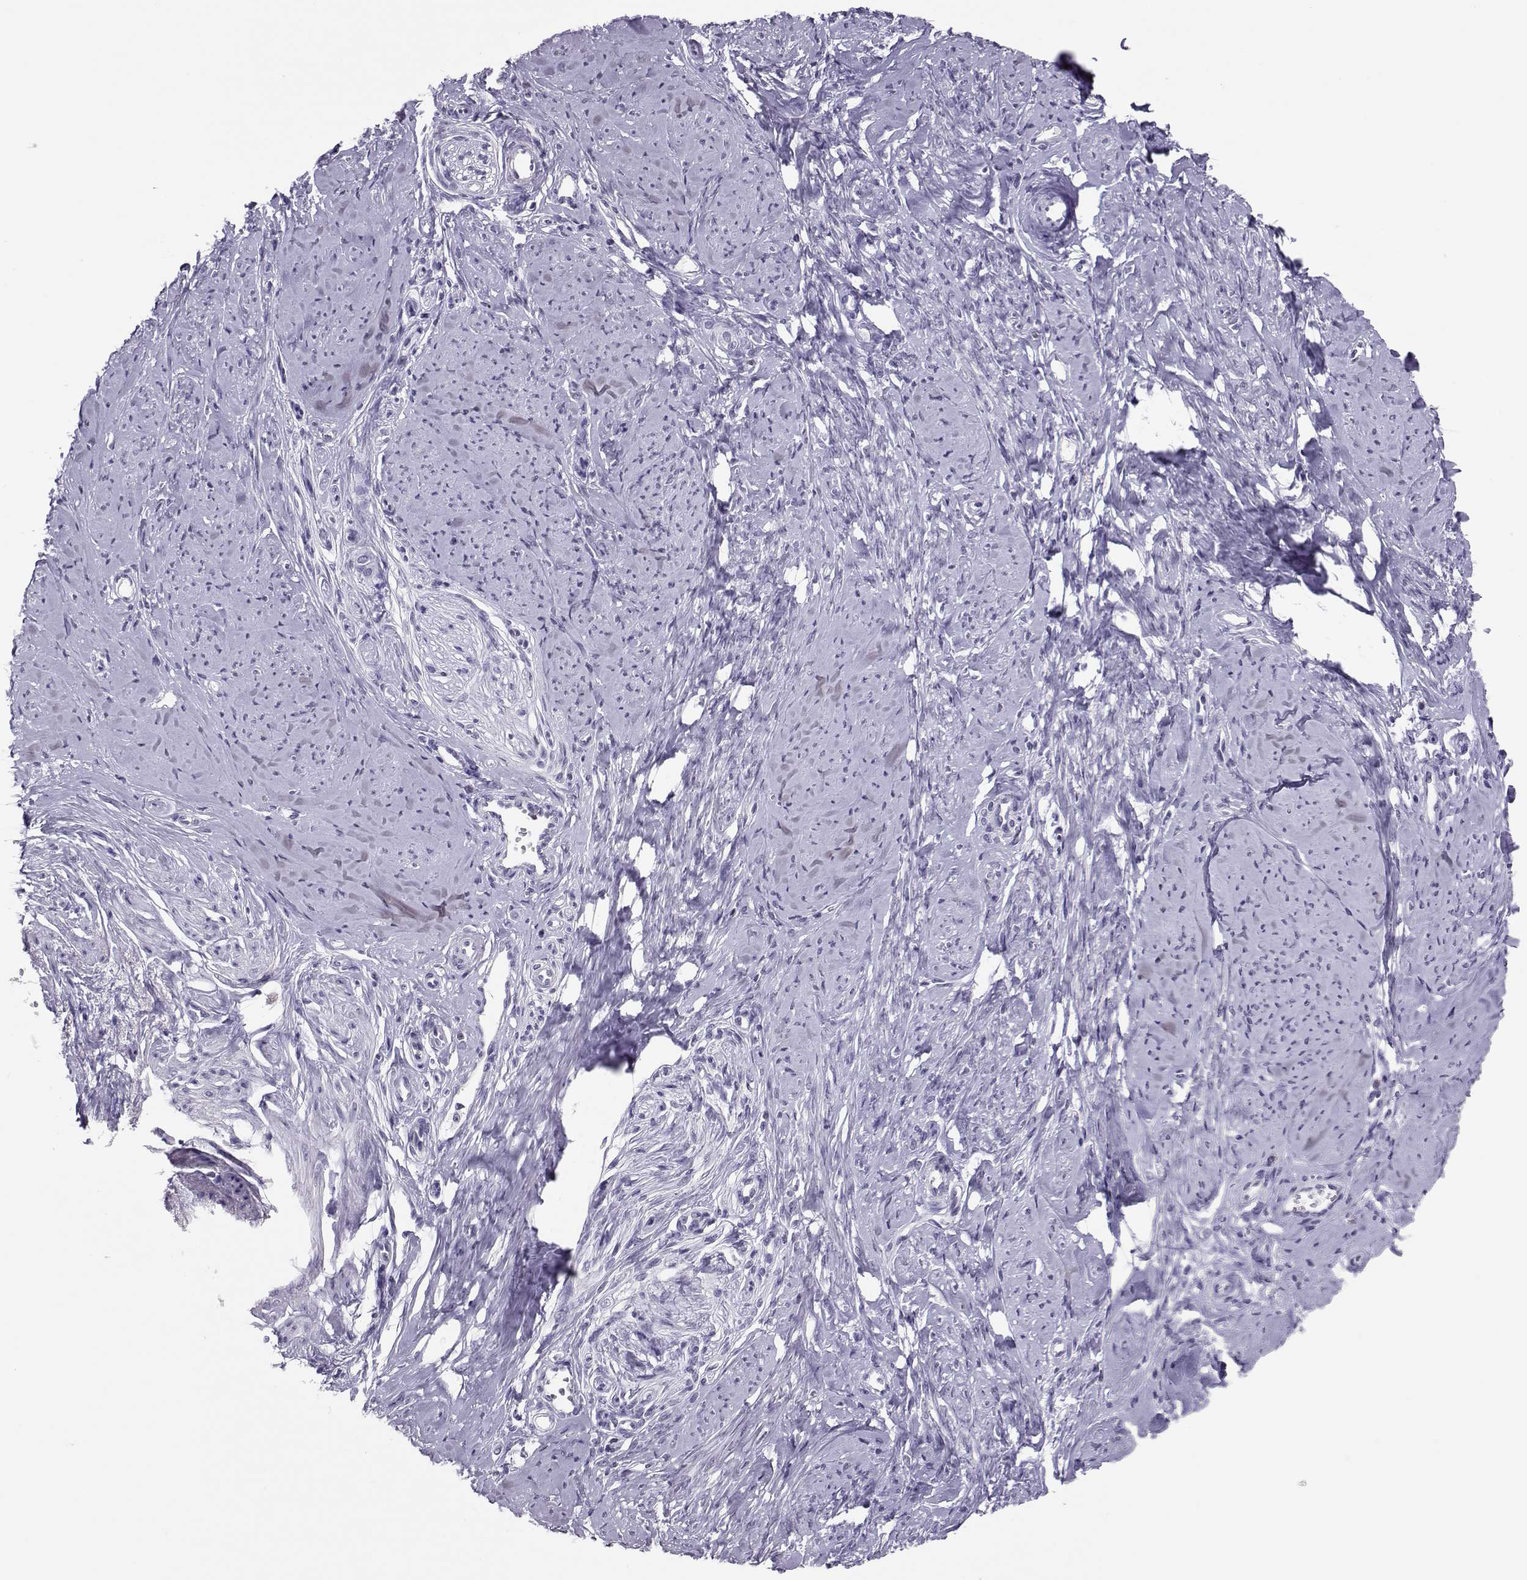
{"staining": {"intensity": "negative", "quantity": "none", "location": "none"}, "tissue": "smooth muscle", "cell_type": "Smooth muscle cells", "image_type": "normal", "snomed": [{"axis": "morphology", "description": "Normal tissue, NOS"}, {"axis": "topography", "description": "Smooth muscle"}], "caption": "Smooth muscle cells show no significant protein positivity in unremarkable smooth muscle. Brightfield microscopy of IHC stained with DAB (3,3'-diaminobenzidine) (brown) and hematoxylin (blue), captured at high magnification.", "gene": "DNAAF1", "patient": {"sex": "female", "age": 48}}